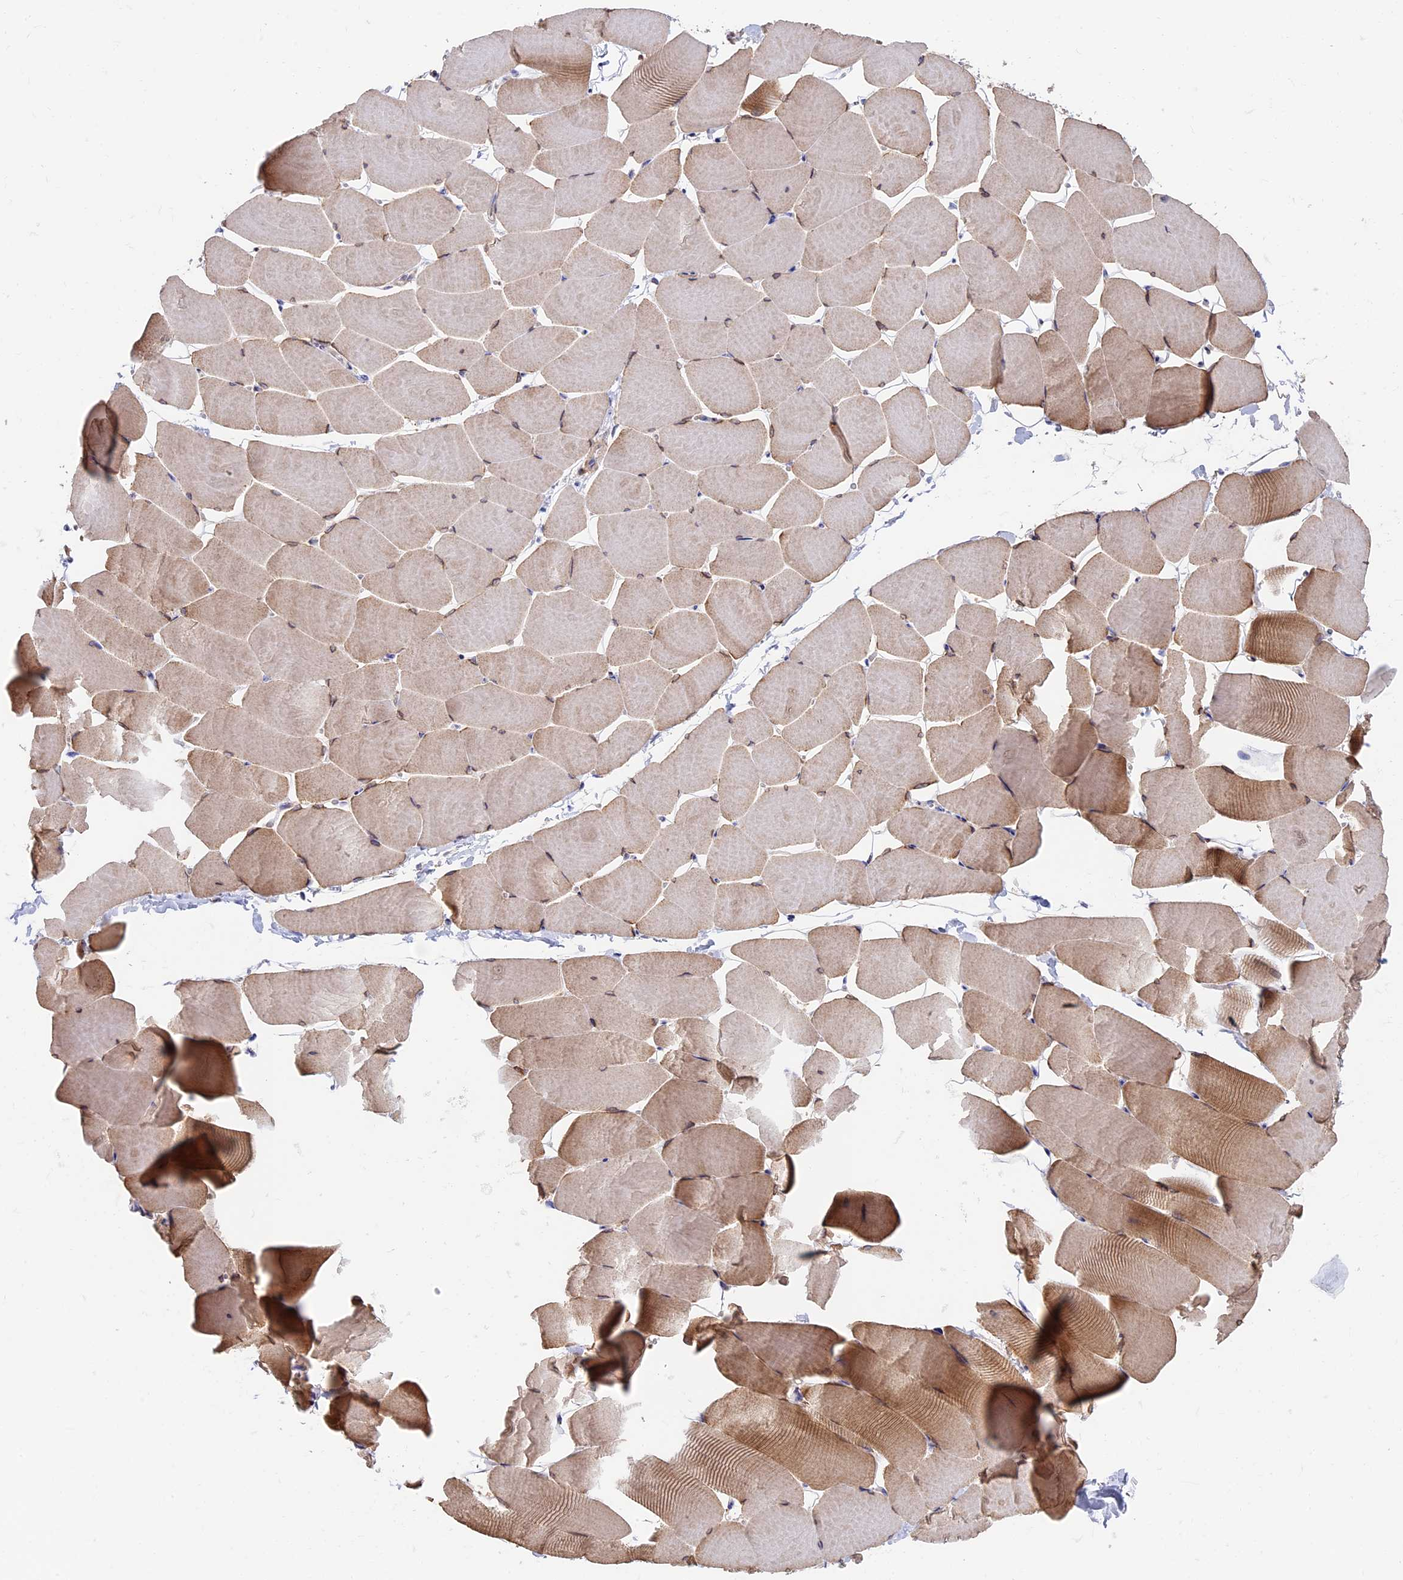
{"staining": {"intensity": "weak", "quantity": "25%-75%", "location": "cytoplasmic/membranous"}, "tissue": "skeletal muscle", "cell_type": "Myocytes", "image_type": "normal", "snomed": [{"axis": "morphology", "description": "Normal tissue, NOS"}, {"axis": "topography", "description": "Skeletal muscle"}], "caption": "Immunohistochemical staining of unremarkable skeletal muscle displays low levels of weak cytoplasmic/membranous positivity in about 25%-75% of myocytes. (DAB IHC with brightfield microscopy, high magnification).", "gene": "ETFDH", "patient": {"sex": "male", "age": 25}}